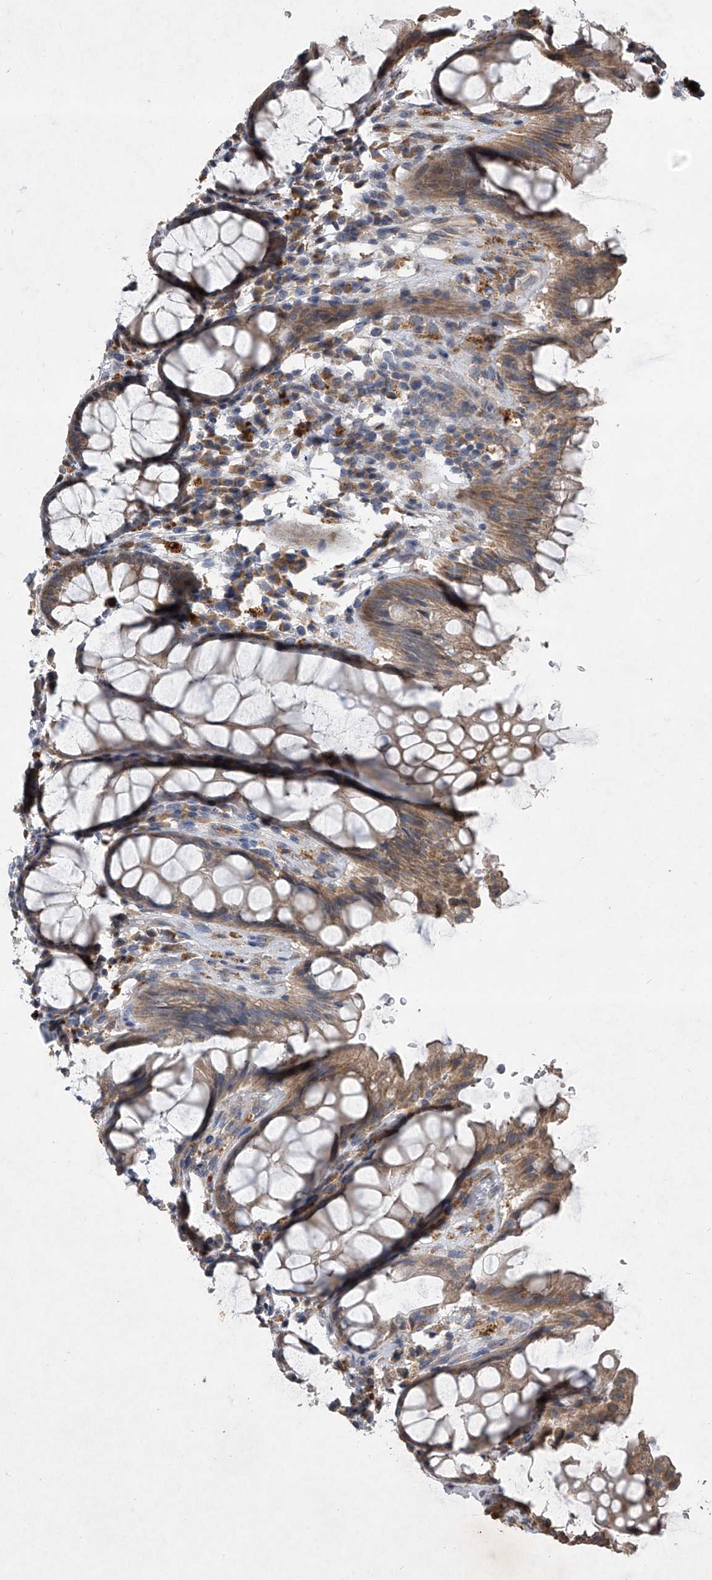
{"staining": {"intensity": "moderate", "quantity": ">75%", "location": "cytoplasmic/membranous"}, "tissue": "rectum", "cell_type": "Glandular cells", "image_type": "normal", "snomed": [{"axis": "morphology", "description": "Normal tissue, NOS"}, {"axis": "topography", "description": "Rectum"}], "caption": "A medium amount of moderate cytoplasmic/membranous expression is appreciated in about >75% of glandular cells in unremarkable rectum.", "gene": "DOCK9", "patient": {"sex": "male", "age": 64}}